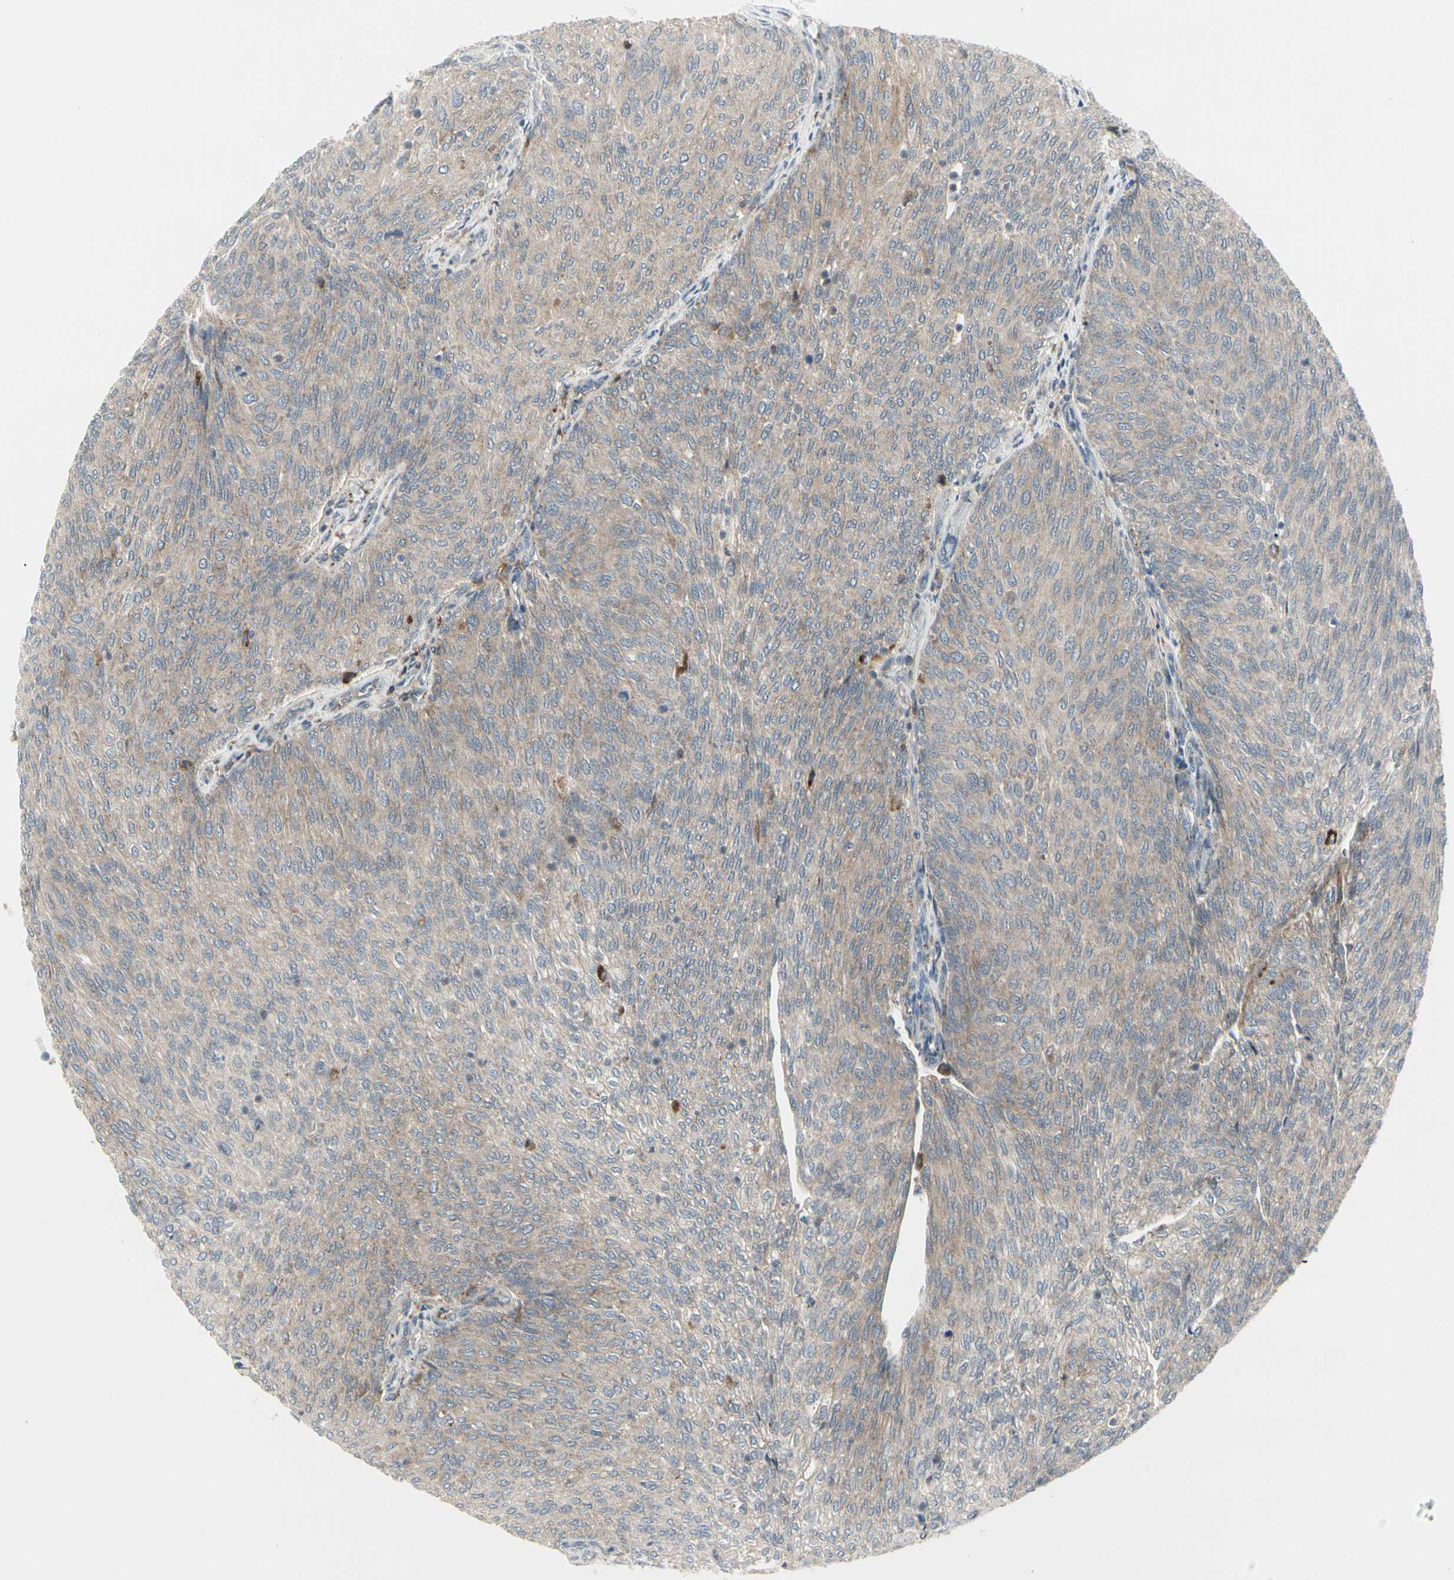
{"staining": {"intensity": "weak", "quantity": "<25%", "location": "cytoplasmic/membranous"}, "tissue": "urothelial cancer", "cell_type": "Tumor cells", "image_type": "cancer", "snomed": [{"axis": "morphology", "description": "Urothelial carcinoma, Low grade"}, {"axis": "topography", "description": "Urinary bladder"}], "caption": "A photomicrograph of low-grade urothelial carcinoma stained for a protein exhibits no brown staining in tumor cells.", "gene": "GRN", "patient": {"sex": "female", "age": 79}}